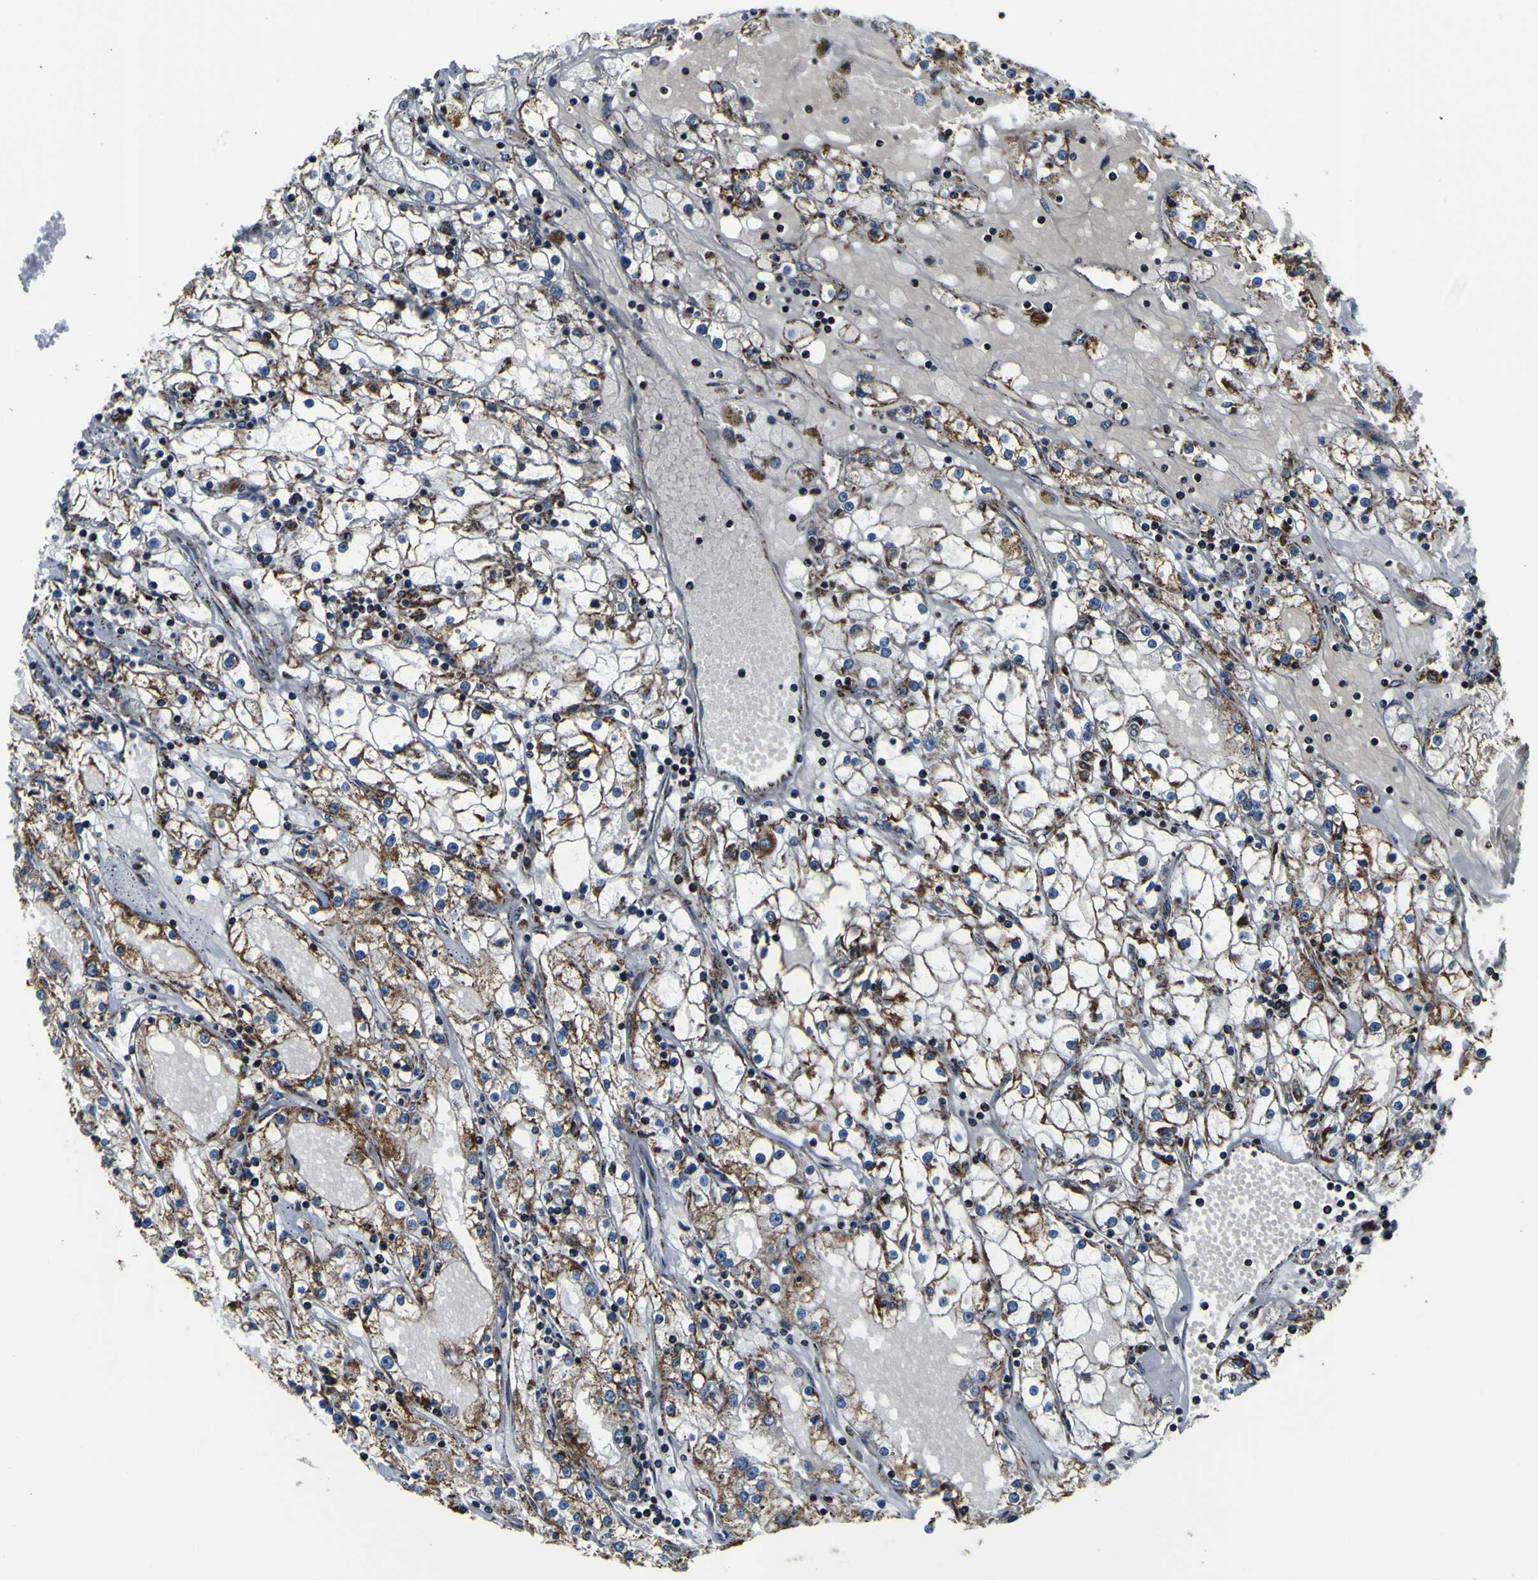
{"staining": {"intensity": "moderate", "quantity": ">75%", "location": "cytoplasmic/membranous"}, "tissue": "renal cancer", "cell_type": "Tumor cells", "image_type": "cancer", "snomed": [{"axis": "morphology", "description": "Adenocarcinoma, NOS"}, {"axis": "topography", "description": "Kidney"}], "caption": "Immunohistochemistry of renal cancer (adenocarcinoma) reveals medium levels of moderate cytoplasmic/membranous staining in about >75% of tumor cells.", "gene": "PTRH2", "patient": {"sex": "male", "age": 56}}